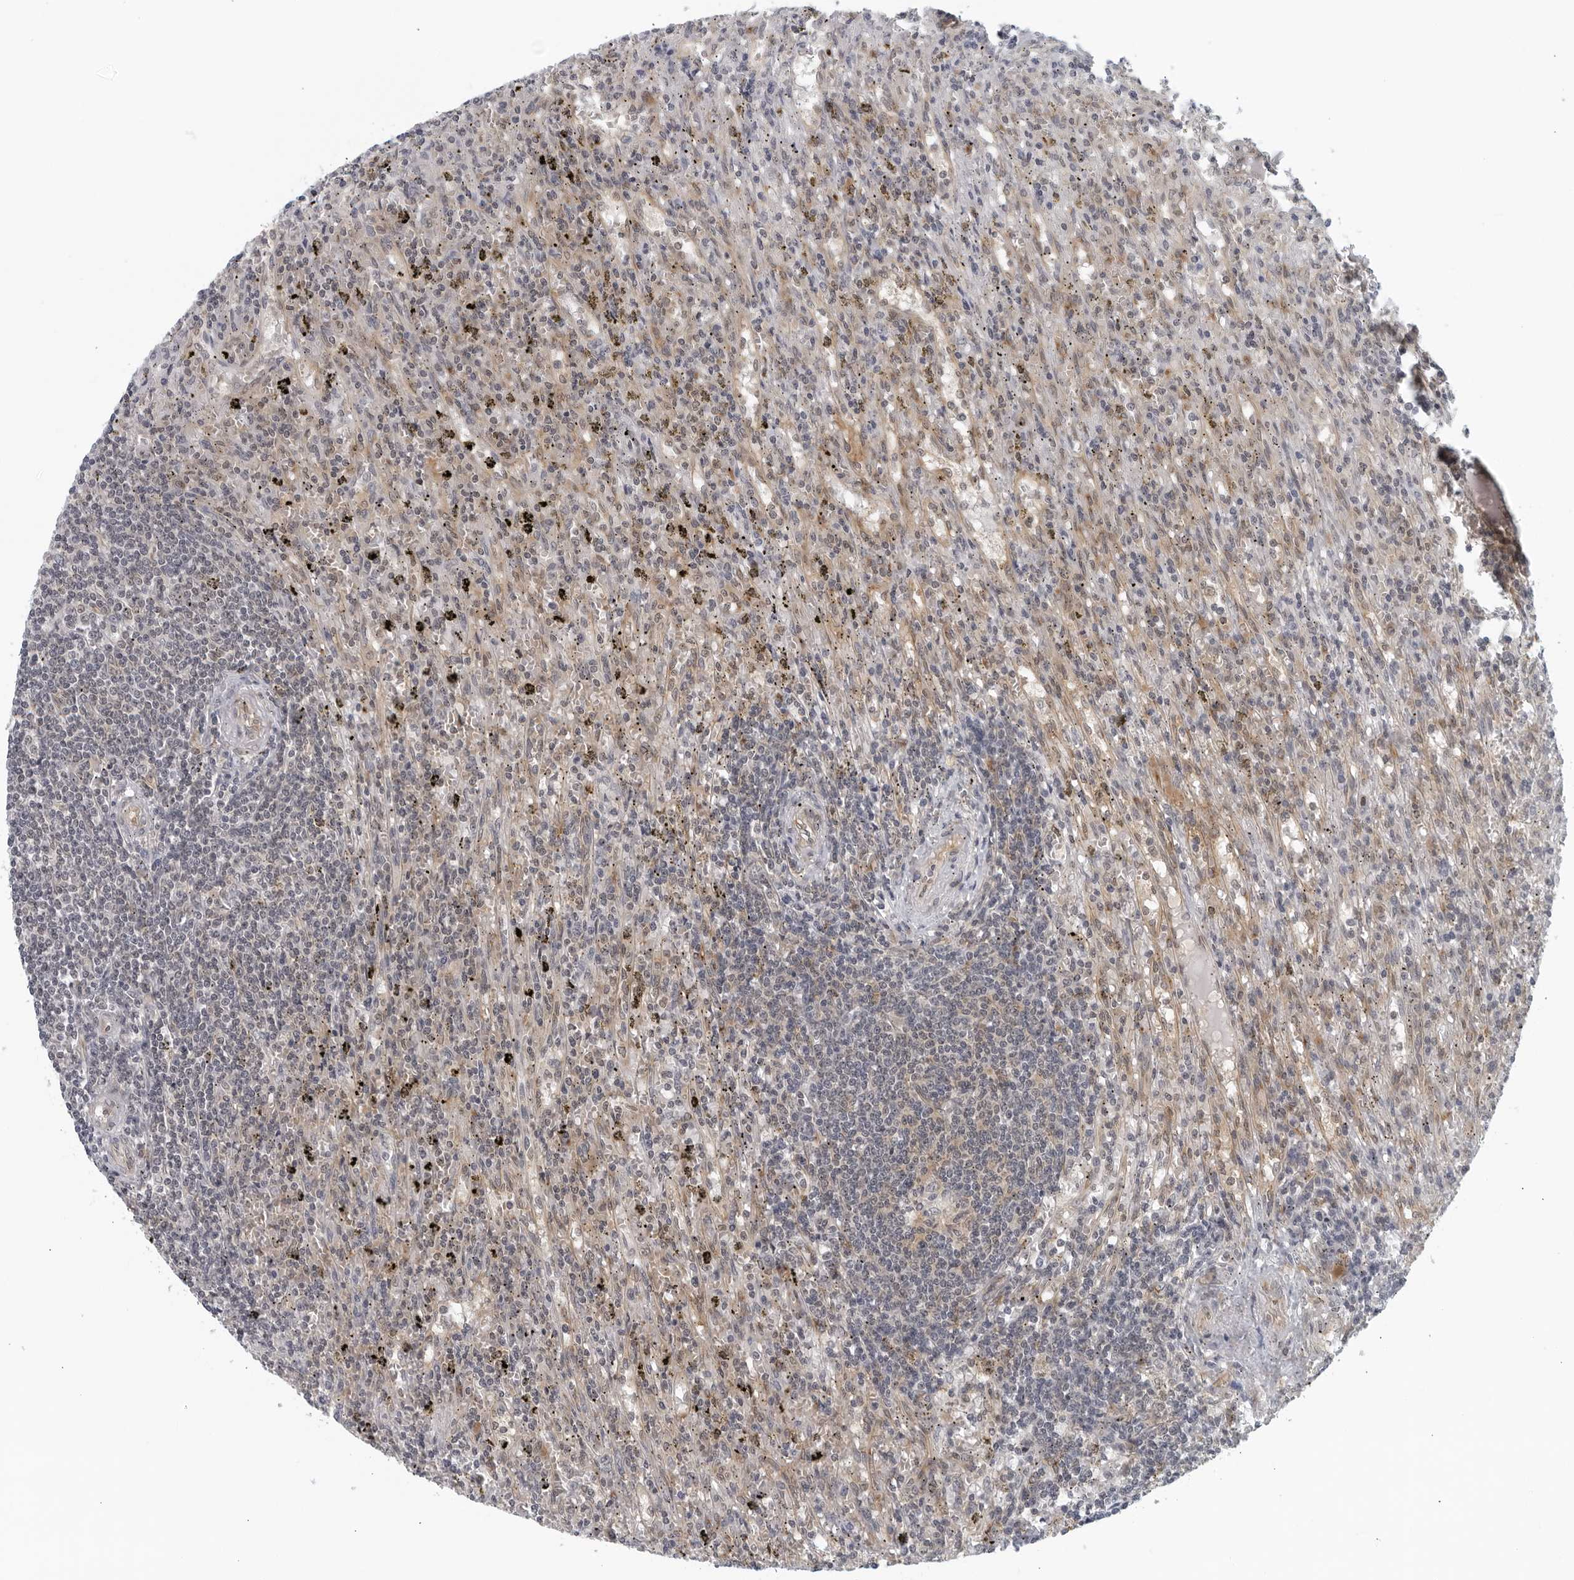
{"staining": {"intensity": "negative", "quantity": "none", "location": "none"}, "tissue": "lymphoma", "cell_type": "Tumor cells", "image_type": "cancer", "snomed": [{"axis": "morphology", "description": "Malignant lymphoma, non-Hodgkin's type, Low grade"}, {"axis": "topography", "description": "Spleen"}], "caption": "IHC of human low-grade malignant lymphoma, non-Hodgkin's type reveals no staining in tumor cells.", "gene": "RC3H1", "patient": {"sex": "male", "age": 76}}